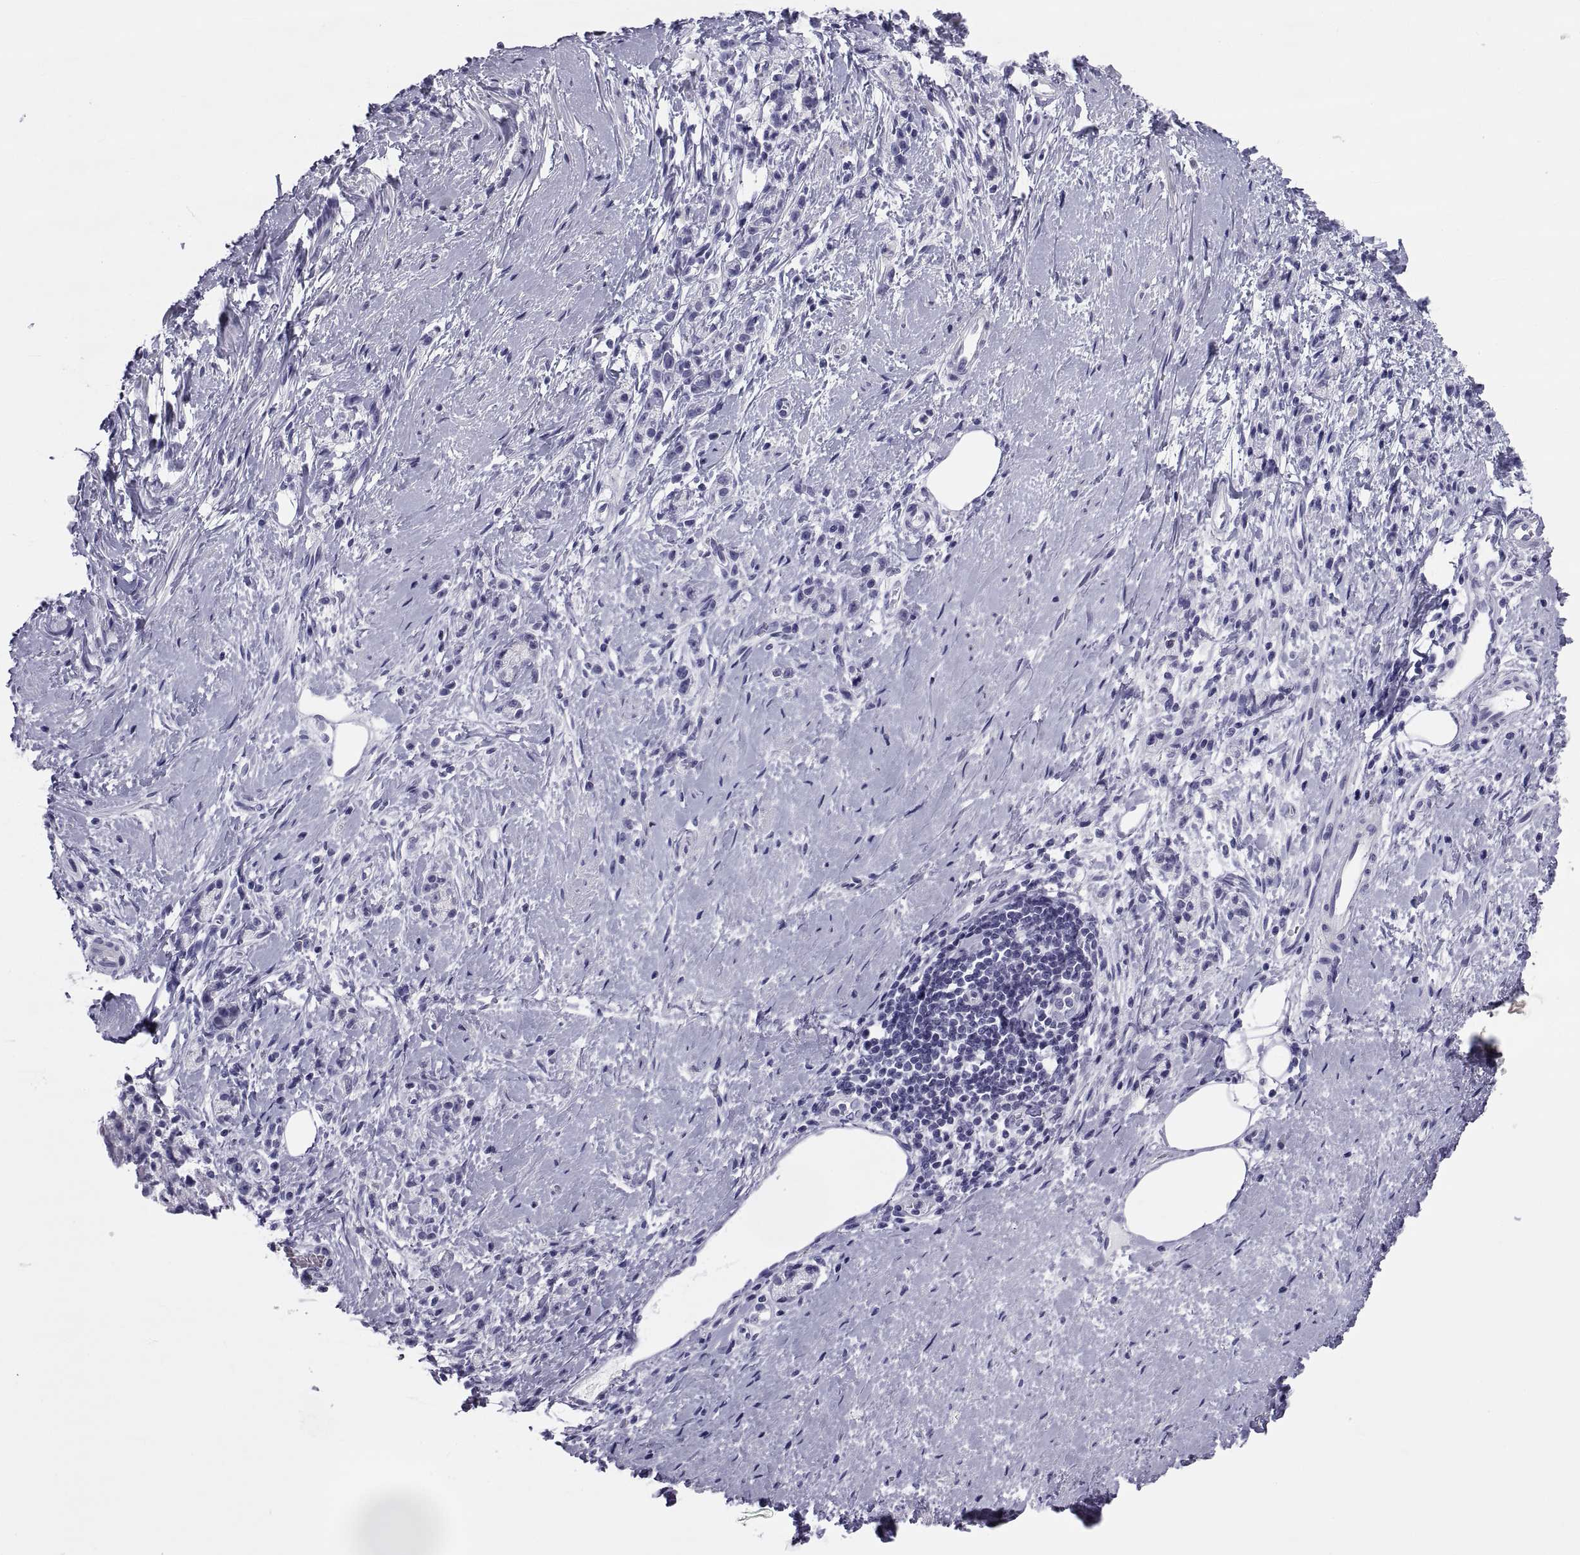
{"staining": {"intensity": "weak", "quantity": "<25%", "location": "cytoplasmic/membranous"}, "tissue": "stomach cancer", "cell_type": "Tumor cells", "image_type": "cancer", "snomed": [{"axis": "morphology", "description": "Adenocarcinoma, NOS"}, {"axis": "topography", "description": "Stomach"}], "caption": "Stomach cancer stained for a protein using IHC demonstrates no positivity tumor cells.", "gene": "NPTX2", "patient": {"sex": "male", "age": 58}}